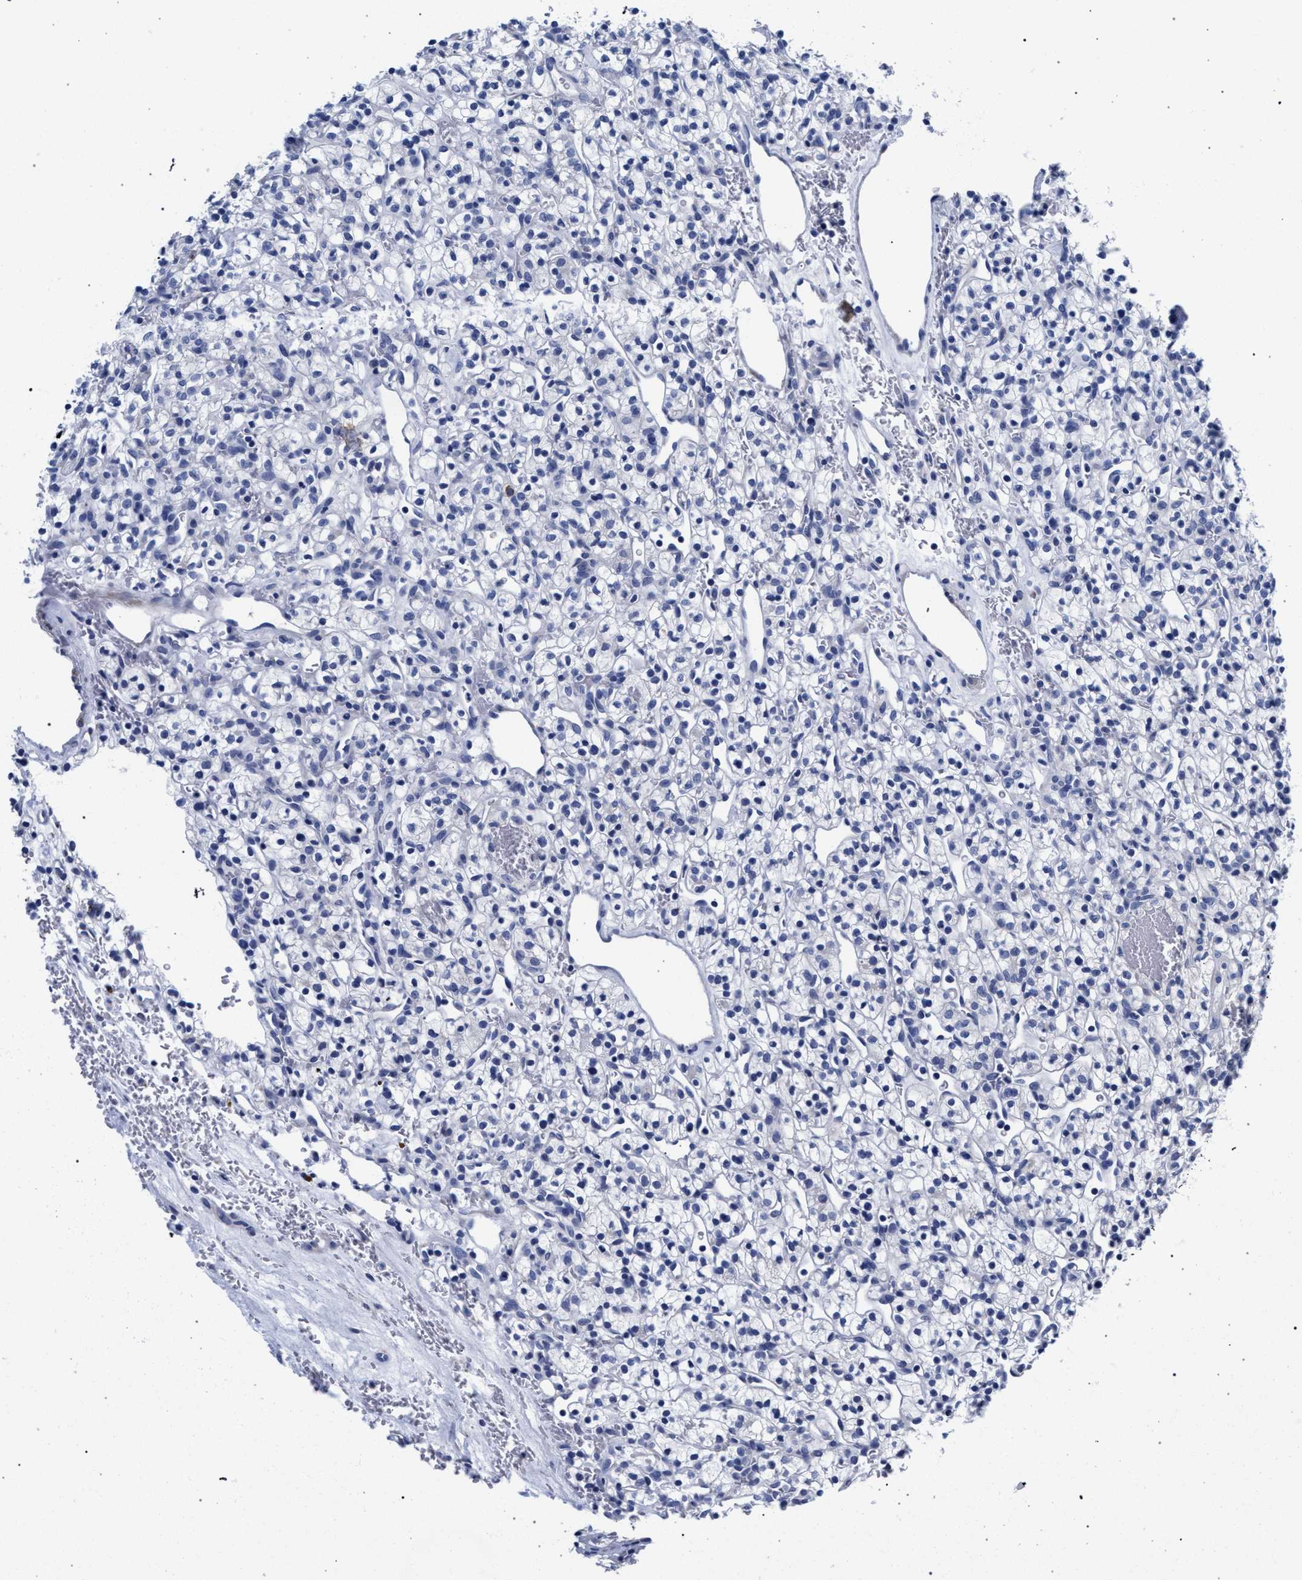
{"staining": {"intensity": "negative", "quantity": "none", "location": "none"}, "tissue": "renal cancer", "cell_type": "Tumor cells", "image_type": "cancer", "snomed": [{"axis": "morphology", "description": "Adenocarcinoma, NOS"}, {"axis": "topography", "description": "Kidney"}], "caption": "There is no significant expression in tumor cells of renal adenocarcinoma. (Stains: DAB IHC with hematoxylin counter stain, Microscopy: brightfield microscopy at high magnification).", "gene": "AKAP4", "patient": {"sex": "female", "age": 57}}